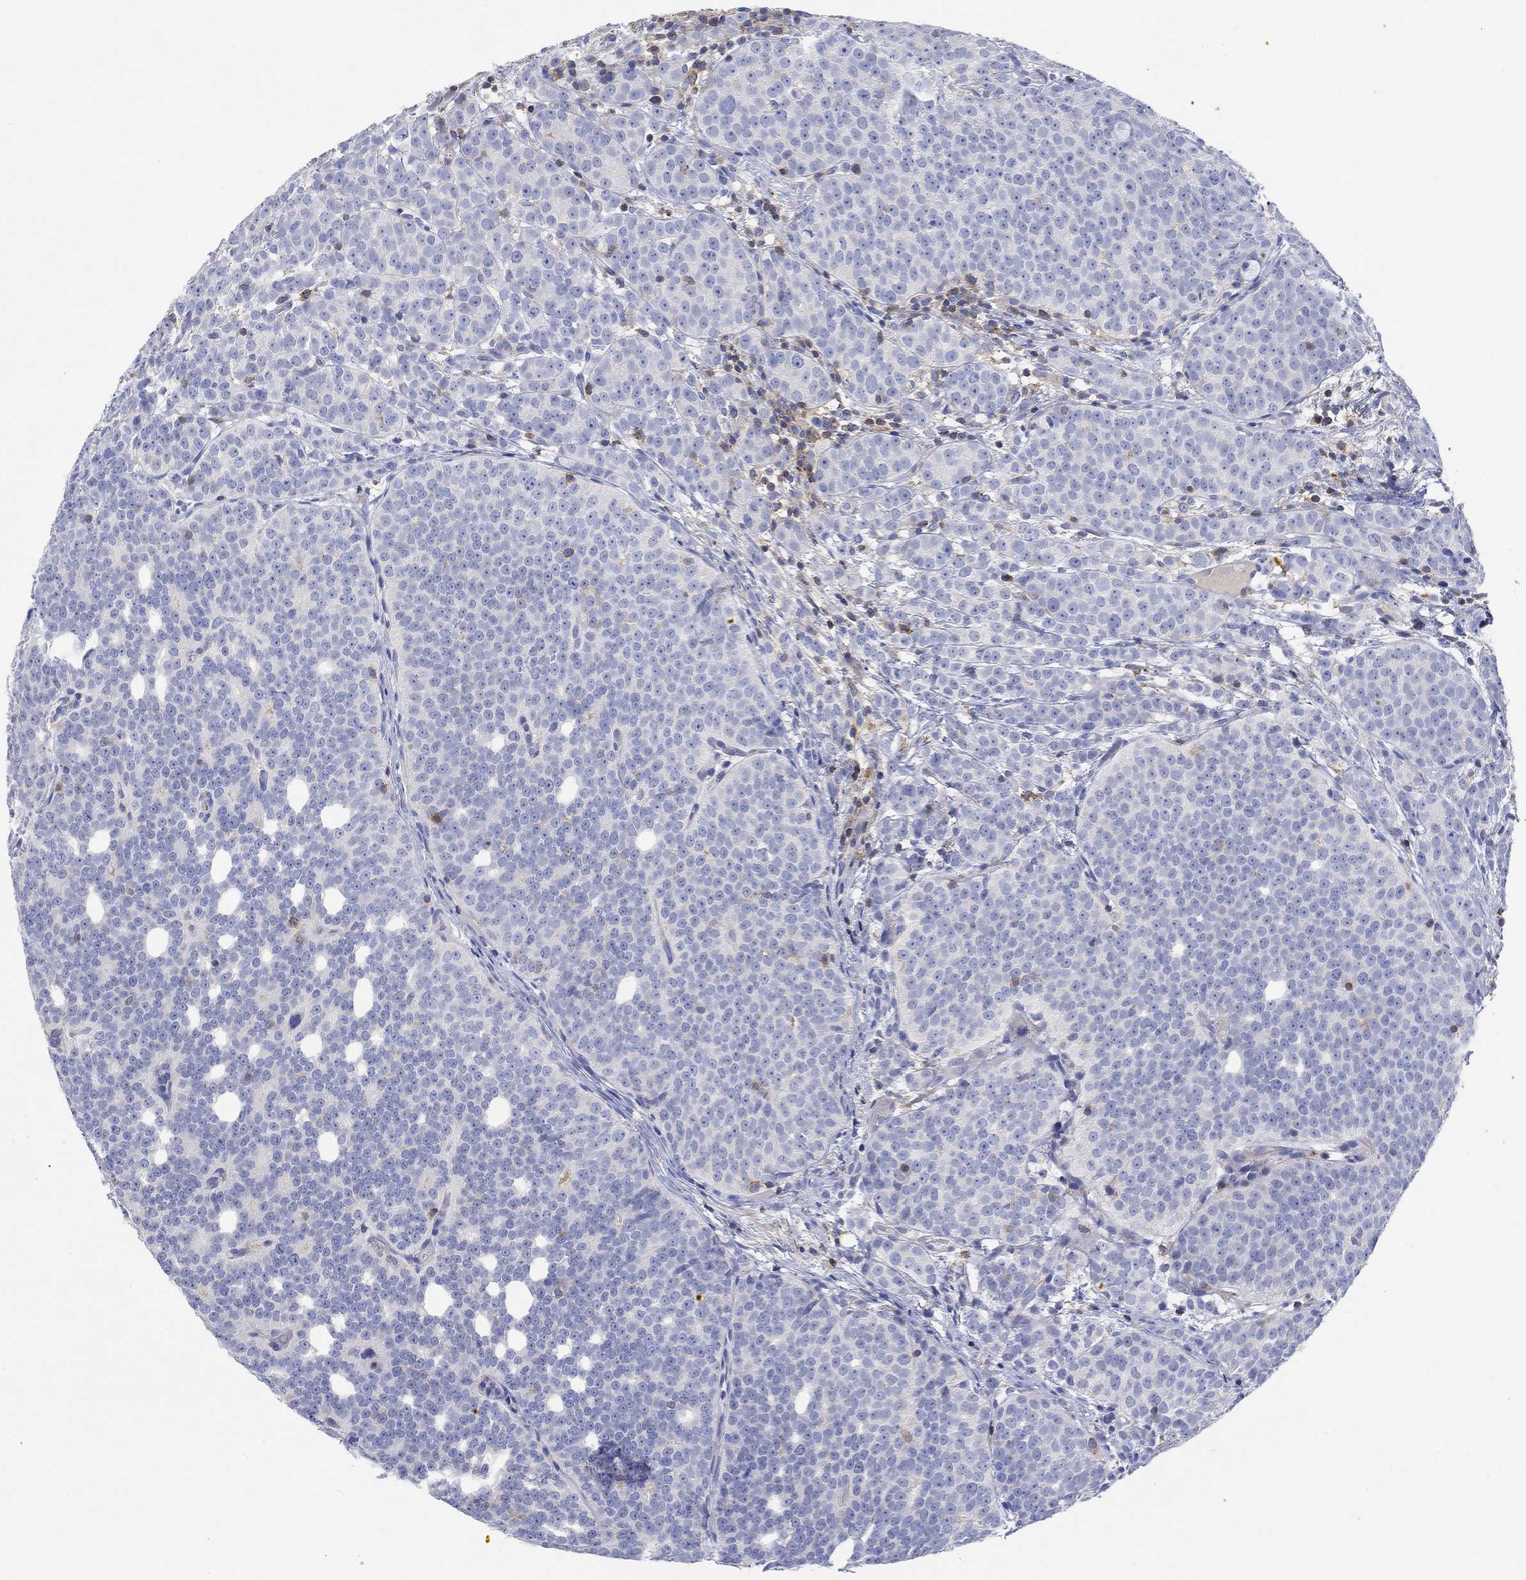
{"staining": {"intensity": "negative", "quantity": "none", "location": "none"}, "tissue": "prostate cancer", "cell_type": "Tumor cells", "image_type": "cancer", "snomed": [{"axis": "morphology", "description": "Adenocarcinoma, High grade"}, {"axis": "topography", "description": "Prostate"}], "caption": "Tumor cells show no significant protein staining in prostate high-grade adenocarcinoma.", "gene": "GCM1", "patient": {"sex": "male", "age": 53}}